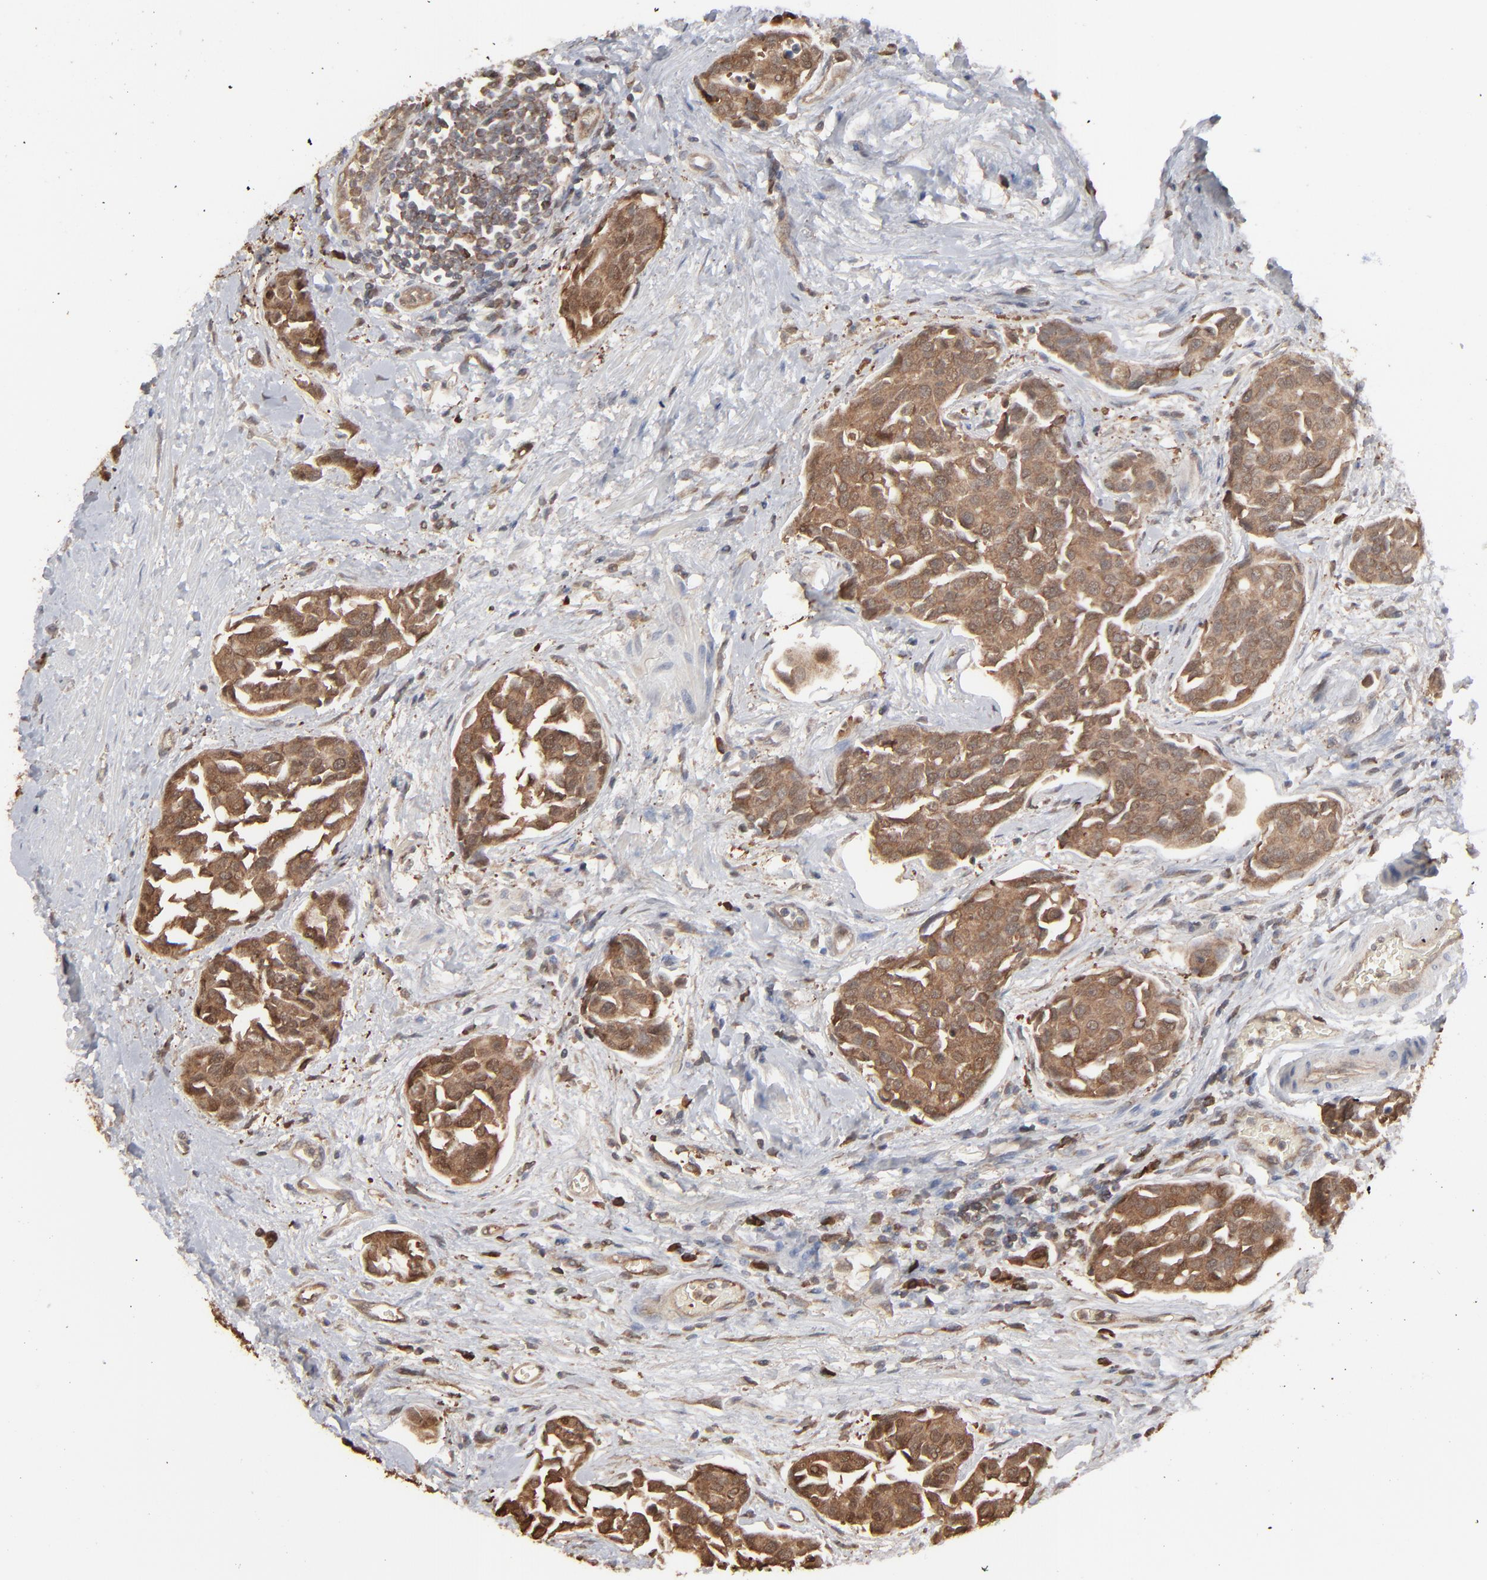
{"staining": {"intensity": "strong", "quantity": ">75%", "location": "cytoplasmic/membranous"}, "tissue": "urothelial cancer", "cell_type": "Tumor cells", "image_type": "cancer", "snomed": [{"axis": "morphology", "description": "Urothelial carcinoma, High grade"}, {"axis": "topography", "description": "Urinary bladder"}], "caption": "This is an image of IHC staining of urothelial cancer, which shows strong expression in the cytoplasmic/membranous of tumor cells.", "gene": "NME1-NME2", "patient": {"sex": "male", "age": 78}}